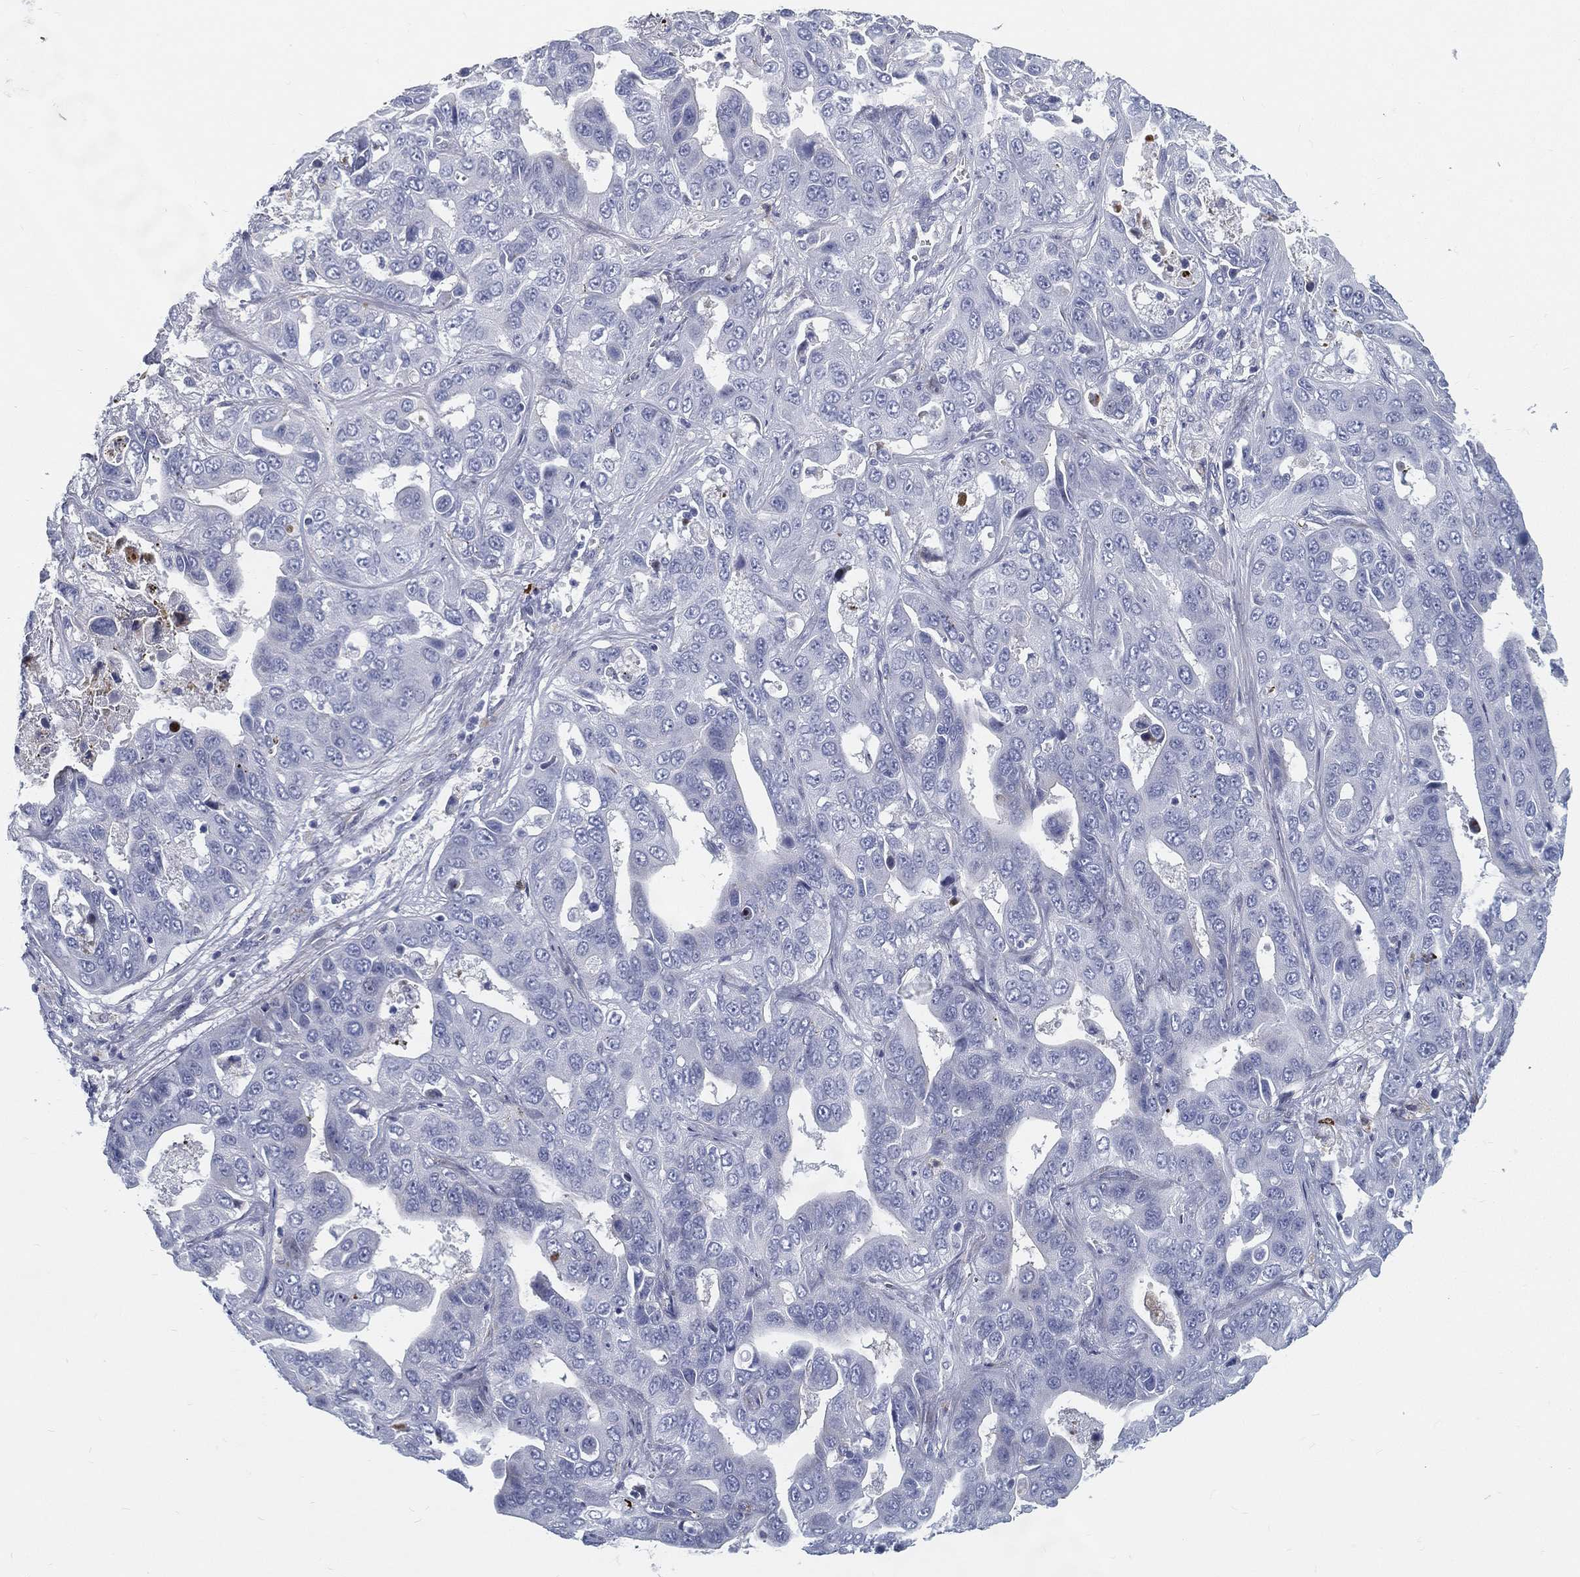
{"staining": {"intensity": "negative", "quantity": "none", "location": "none"}, "tissue": "liver cancer", "cell_type": "Tumor cells", "image_type": "cancer", "snomed": [{"axis": "morphology", "description": "Cholangiocarcinoma"}, {"axis": "topography", "description": "Liver"}], "caption": "The histopathology image demonstrates no significant positivity in tumor cells of cholangiocarcinoma (liver). (Brightfield microscopy of DAB (3,3'-diaminobenzidine) immunohistochemistry at high magnification).", "gene": "SPPL2C", "patient": {"sex": "female", "age": 52}}